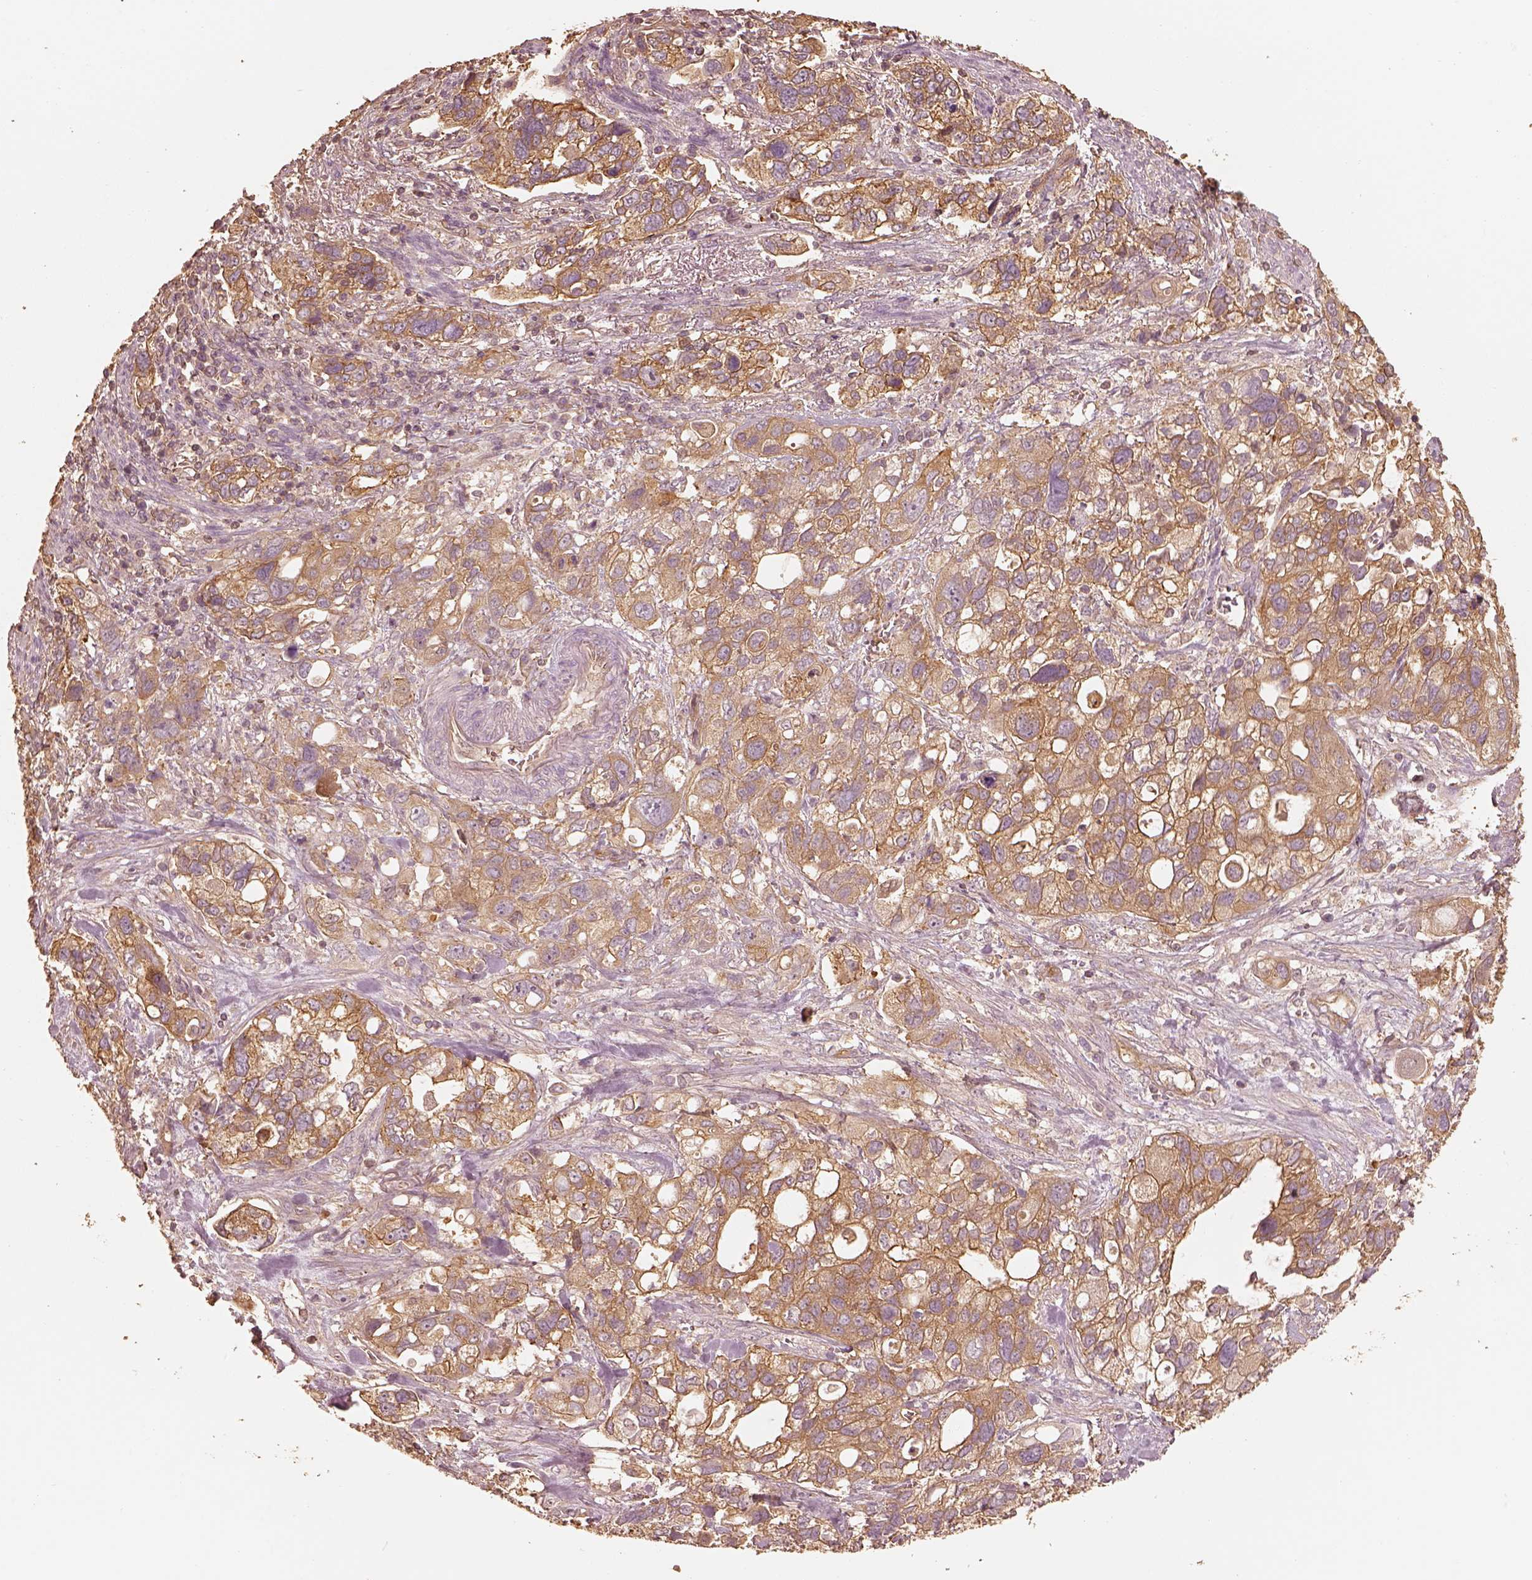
{"staining": {"intensity": "moderate", "quantity": ">75%", "location": "cytoplasmic/membranous"}, "tissue": "stomach cancer", "cell_type": "Tumor cells", "image_type": "cancer", "snomed": [{"axis": "morphology", "description": "Adenocarcinoma, NOS"}, {"axis": "topography", "description": "Stomach, upper"}], "caption": "Adenocarcinoma (stomach) stained with a protein marker displays moderate staining in tumor cells.", "gene": "WDR7", "patient": {"sex": "female", "age": 81}}